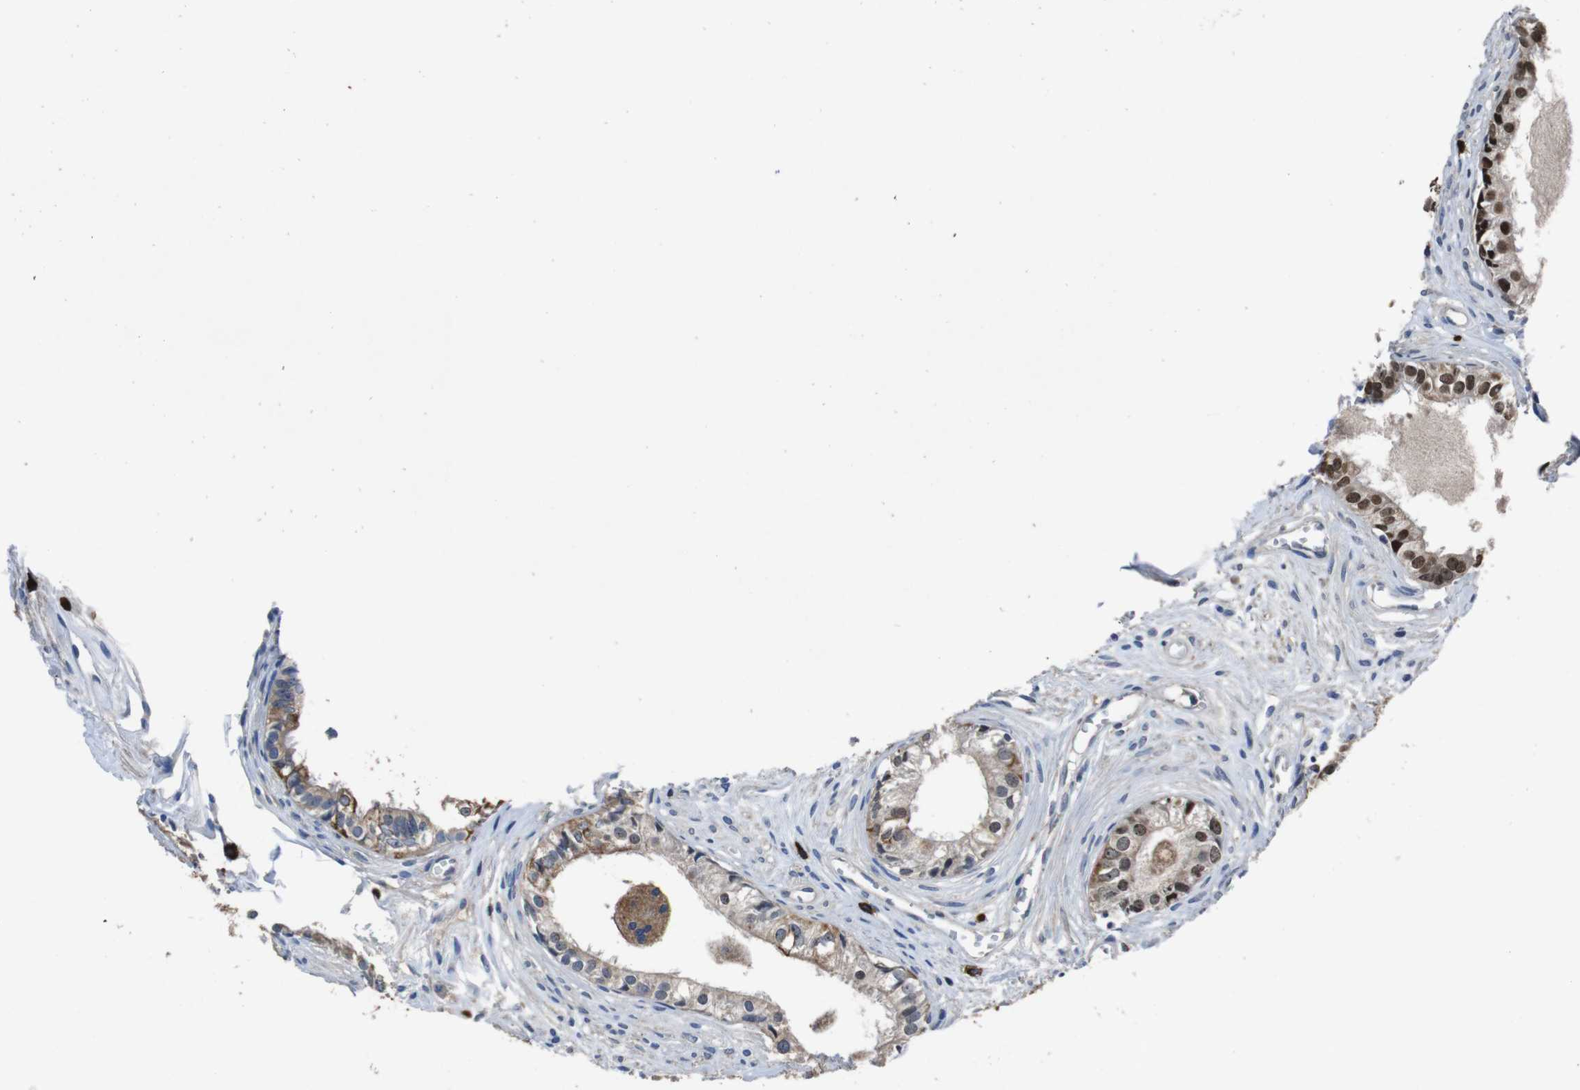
{"staining": {"intensity": "negative", "quantity": "none", "location": "none"}, "tissue": "testis", "cell_type": "Cells in seminiferous ducts", "image_type": "normal", "snomed": [{"axis": "morphology", "description": "Normal tissue, NOS"}, {"axis": "topography", "description": "Testis"}, {"axis": "topography", "description": "Epididymis"}], "caption": "Immunohistochemistry of unremarkable testis displays no staining in cells in seminiferous ducts.", "gene": "GLIPR1", "patient": {"sex": "male", "age": 35}}